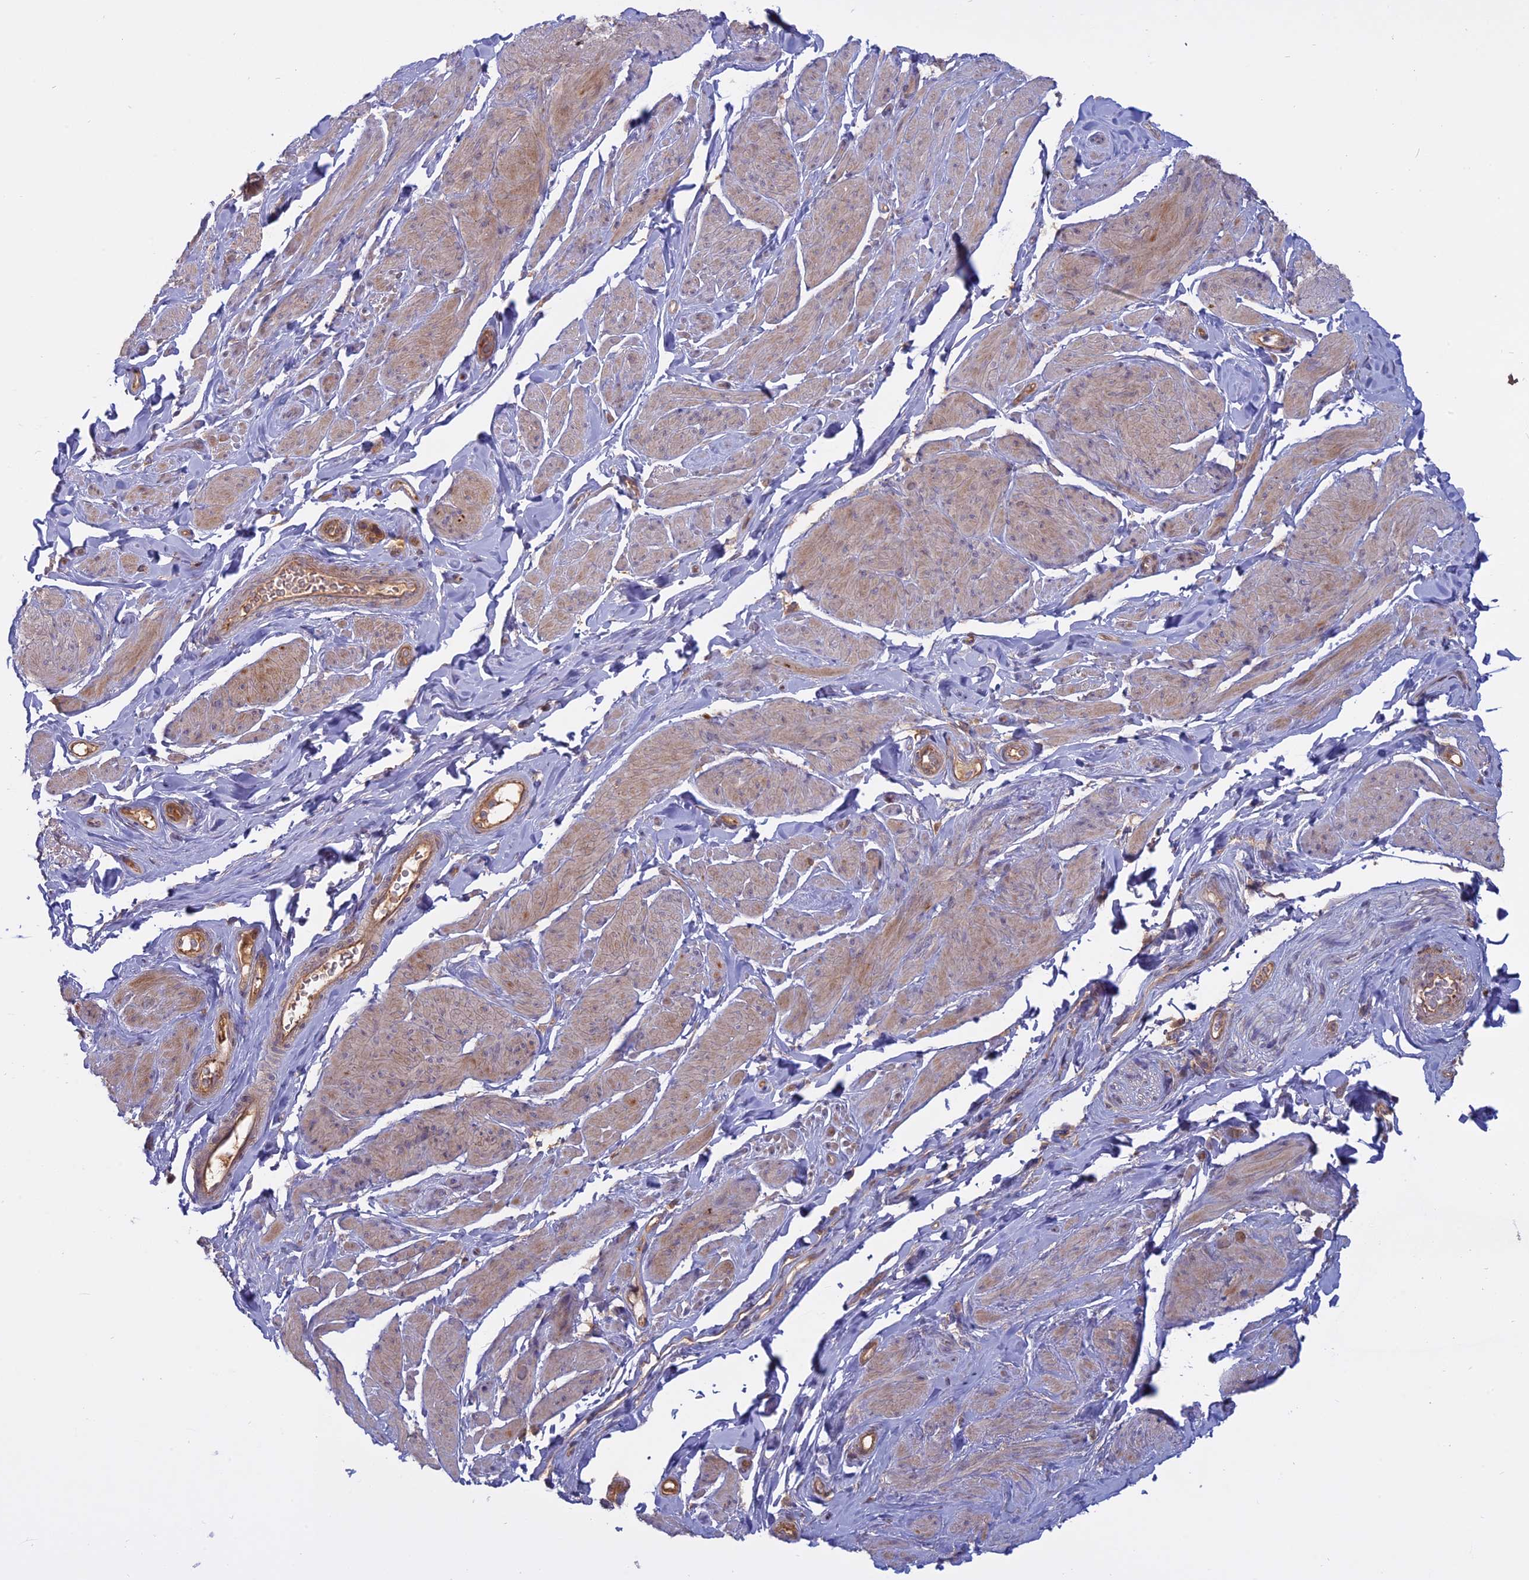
{"staining": {"intensity": "moderate", "quantity": "25%-75%", "location": "cytoplasmic/membranous"}, "tissue": "smooth muscle", "cell_type": "Smooth muscle cells", "image_type": "normal", "snomed": [{"axis": "morphology", "description": "Normal tissue, NOS"}, {"axis": "topography", "description": "Smooth muscle"}, {"axis": "topography", "description": "Peripheral nerve tissue"}], "caption": "Immunohistochemistry (DAB (3,3'-diaminobenzidine)) staining of normal smooth muscle displays moderate cytoplasmic/membranous protein expression in approximately 25%-75% of smooth muscle cells.", "gene": "TMEM208", "patient": {"sex": "male", "age": 69}}